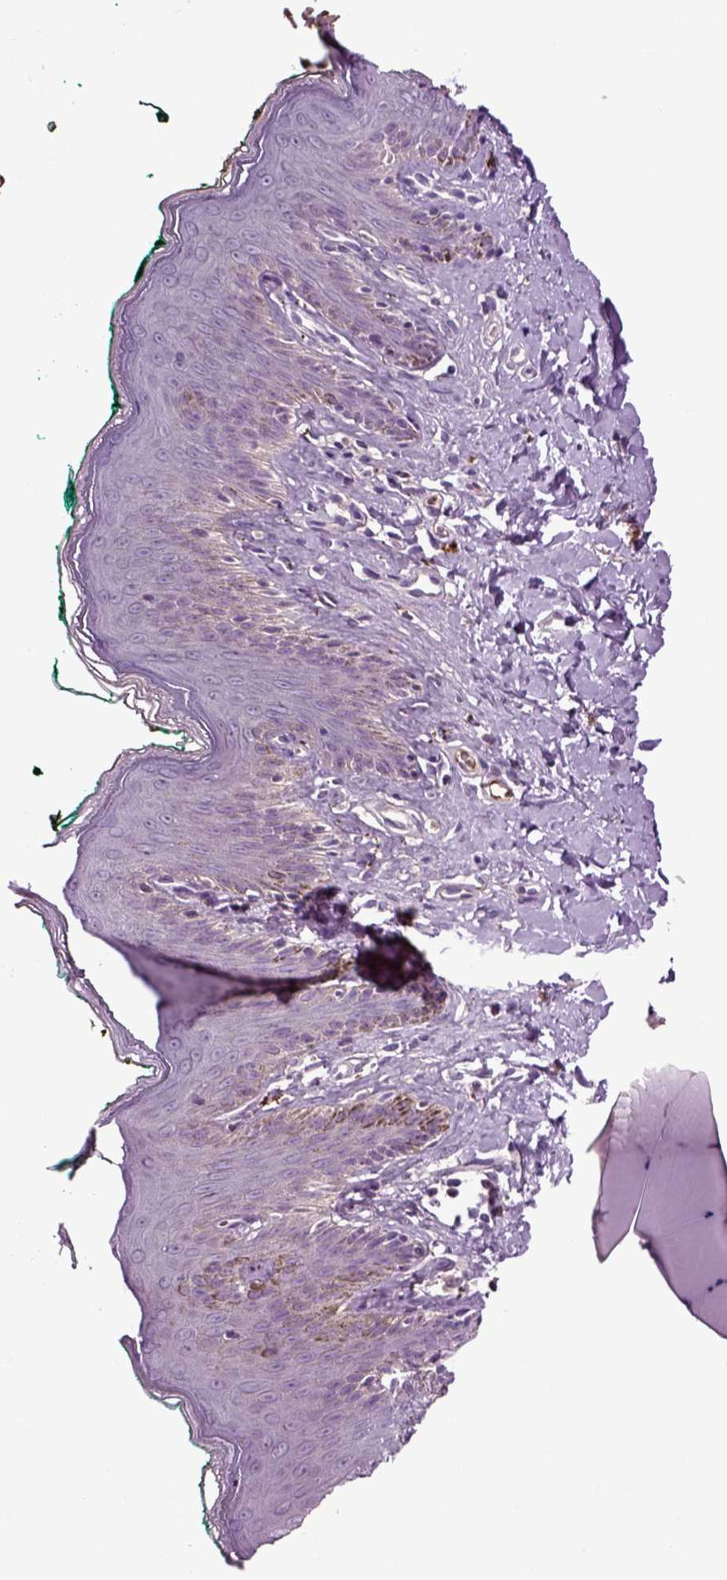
{"staining": {"intensity": "weak", "quantity": "<25%", "location": "cytoplasmic/membranous"}, "tissue": "skin", "cell_type": "Epidermal cells", "image_type": "normal", "snomed": [{"axis": "morphology", "description": "Normal tissue, NOS"}, {"axis": "topography", "description": "Vulva"}], "caption": "The image shows no significant positivity in epidermal cells of skin.", "gene": "SPON1", "patient": {"sex": "female", "age": 66}}